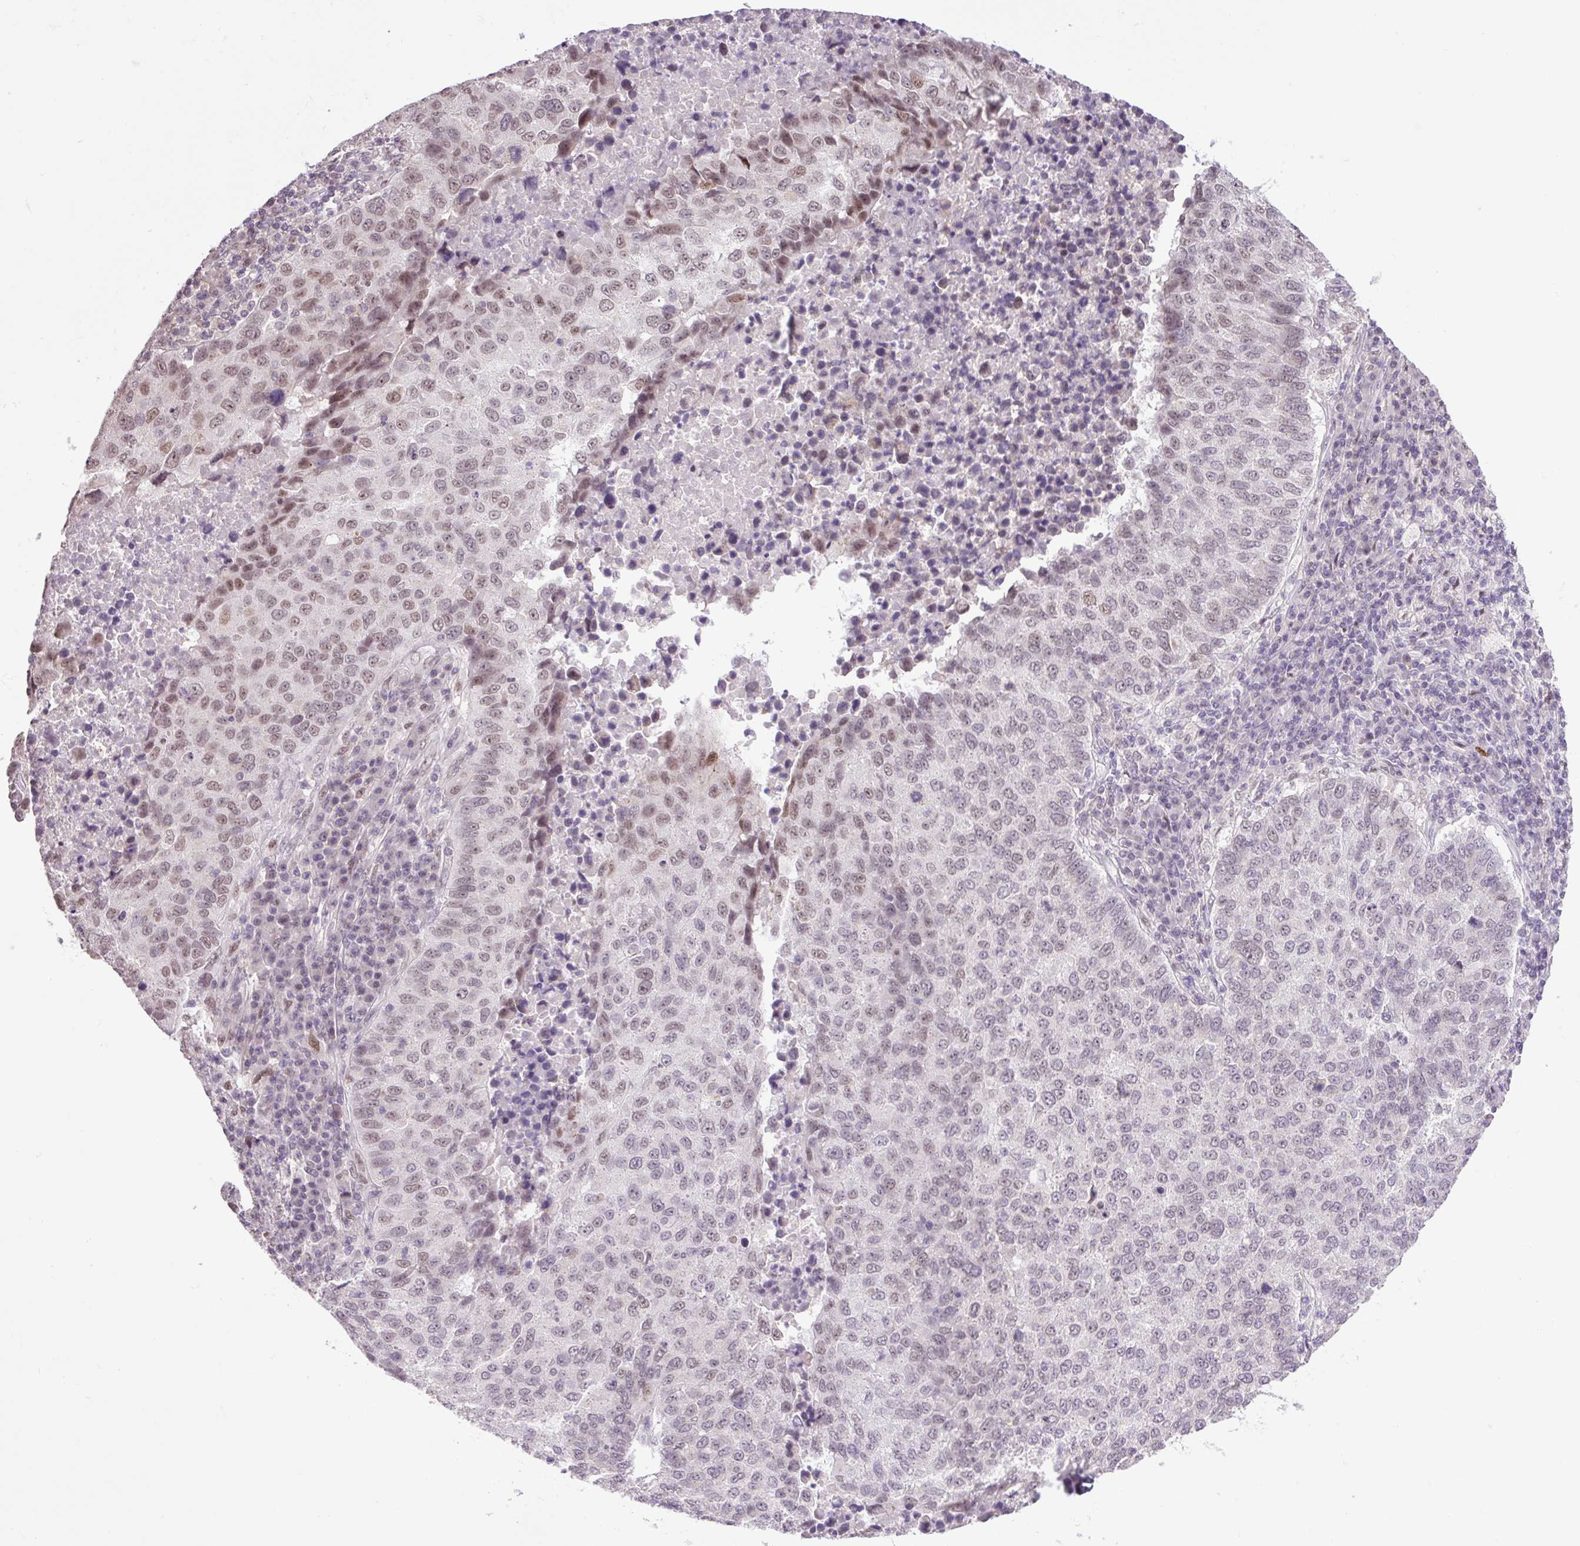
{"staining": {"intensity": "moderate", "quantity": "25%-75%", "location": "nuclear"}, "tissue": "lung cancer", "cell_type": "Tumor cells", "image_type": "cancer", "snomed": [{"axis": "morphology", "description": "Squamous cell carcinoma, NOS"}, {"axis": "topography", "description": "Lung"}], "caption": "Immunohistochemistry (IHC) of human lung cancer exhibits medium levels of moderate nuclear staining in about 25%-75% of tumor cells. (DAB IHC with brightfield microscopy, high magnification).", "gene": "KPNA1", "patient": {"sex": "male", "age": 73}}